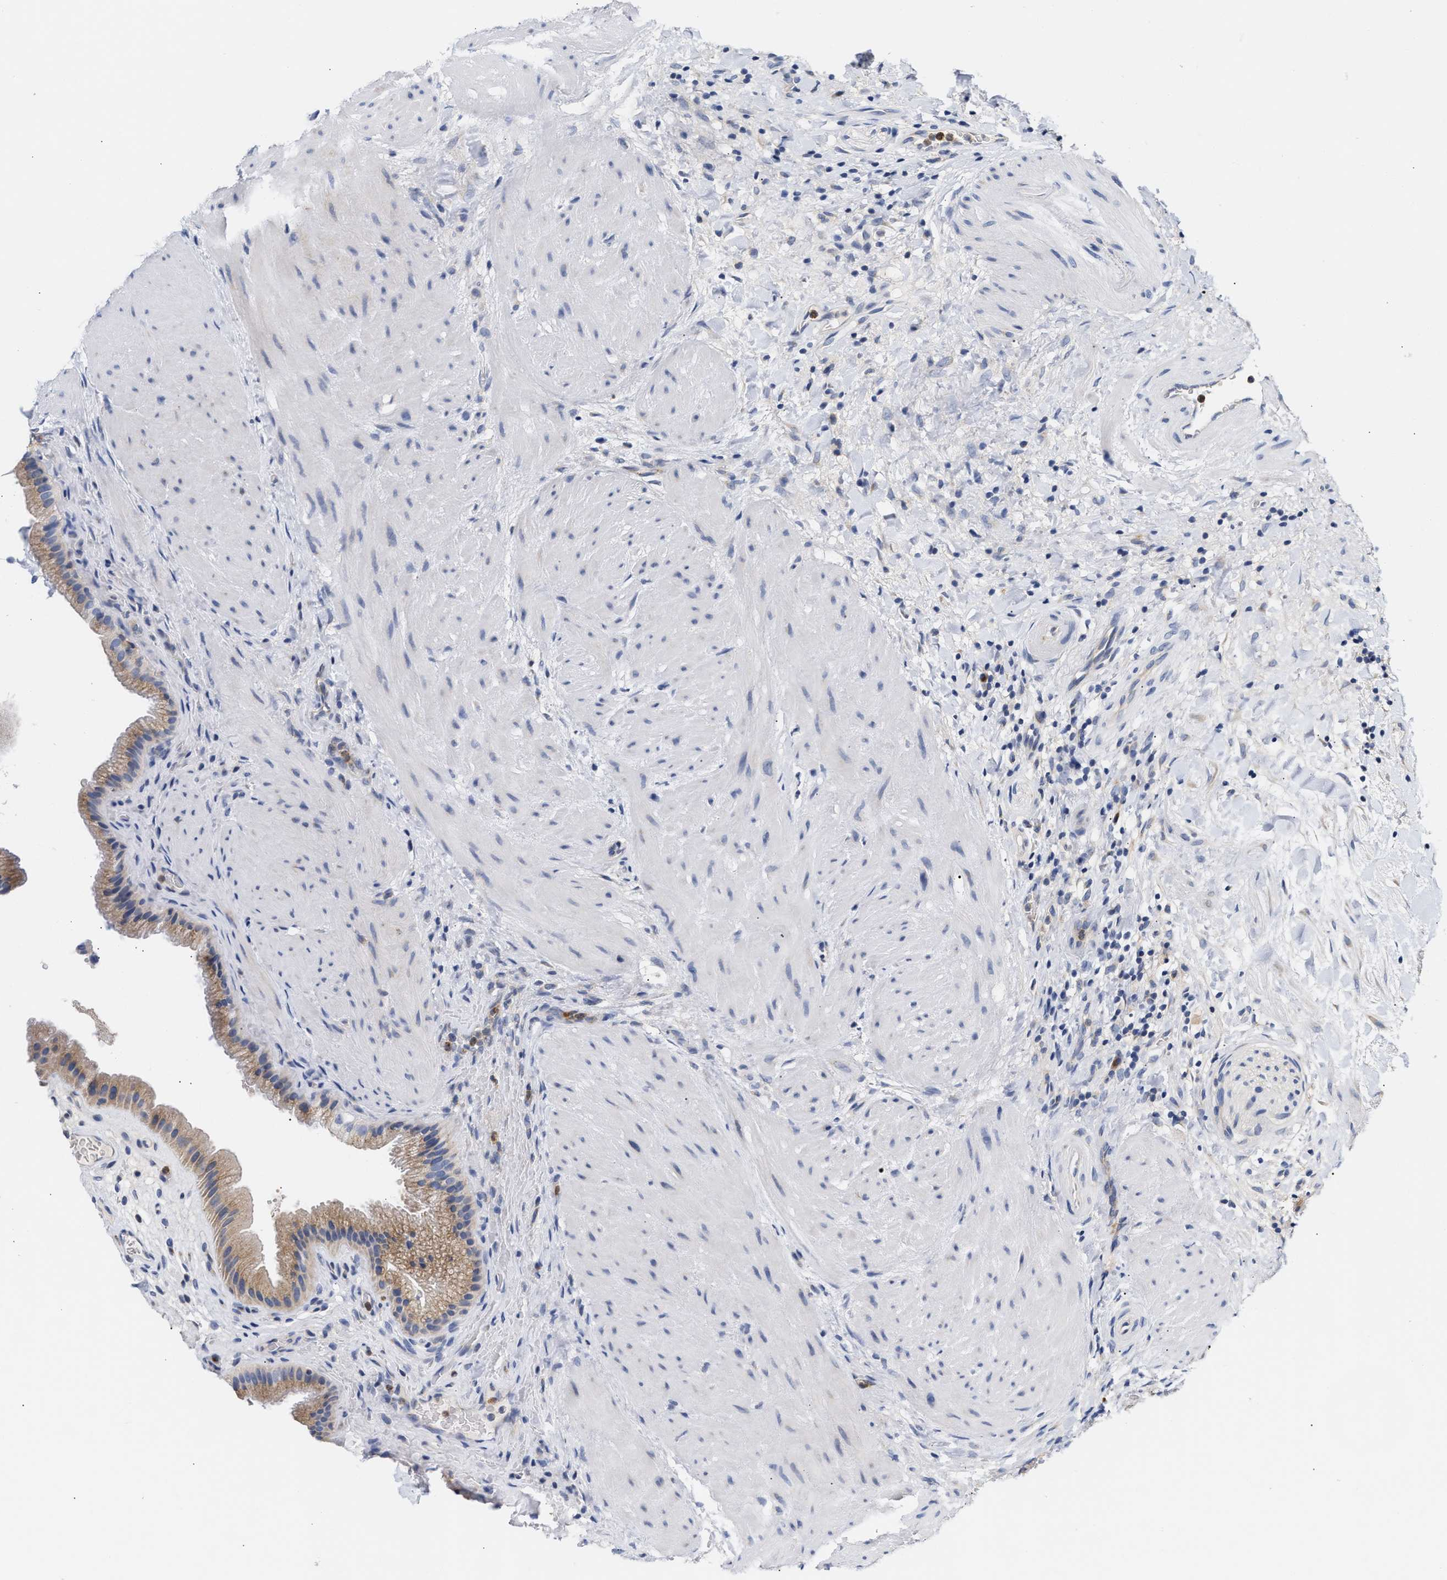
{"staining": {"intensity": "moderate", "quantity": ">75%", "location": "cytoplasmic/membranous"}, "tissue": "gallbladder", "cell_type": "Glandular cells", "image_type": "normal", "snomed": [{"axis": "morphology", "description": "Normal tissue, NOS"}, {"axis": "topography", "description": "Gallbladder"}], "caption": "DAB (3,3'-diaminobenzidine) immunohistochemical staining of unremarkable human gallbladder shows moderate cytoplasmic/membranous protein positivity in approximately >75% of glandular cells.", "gene": "TRIM50", "patient": {"sex": "male", "age": 49}}